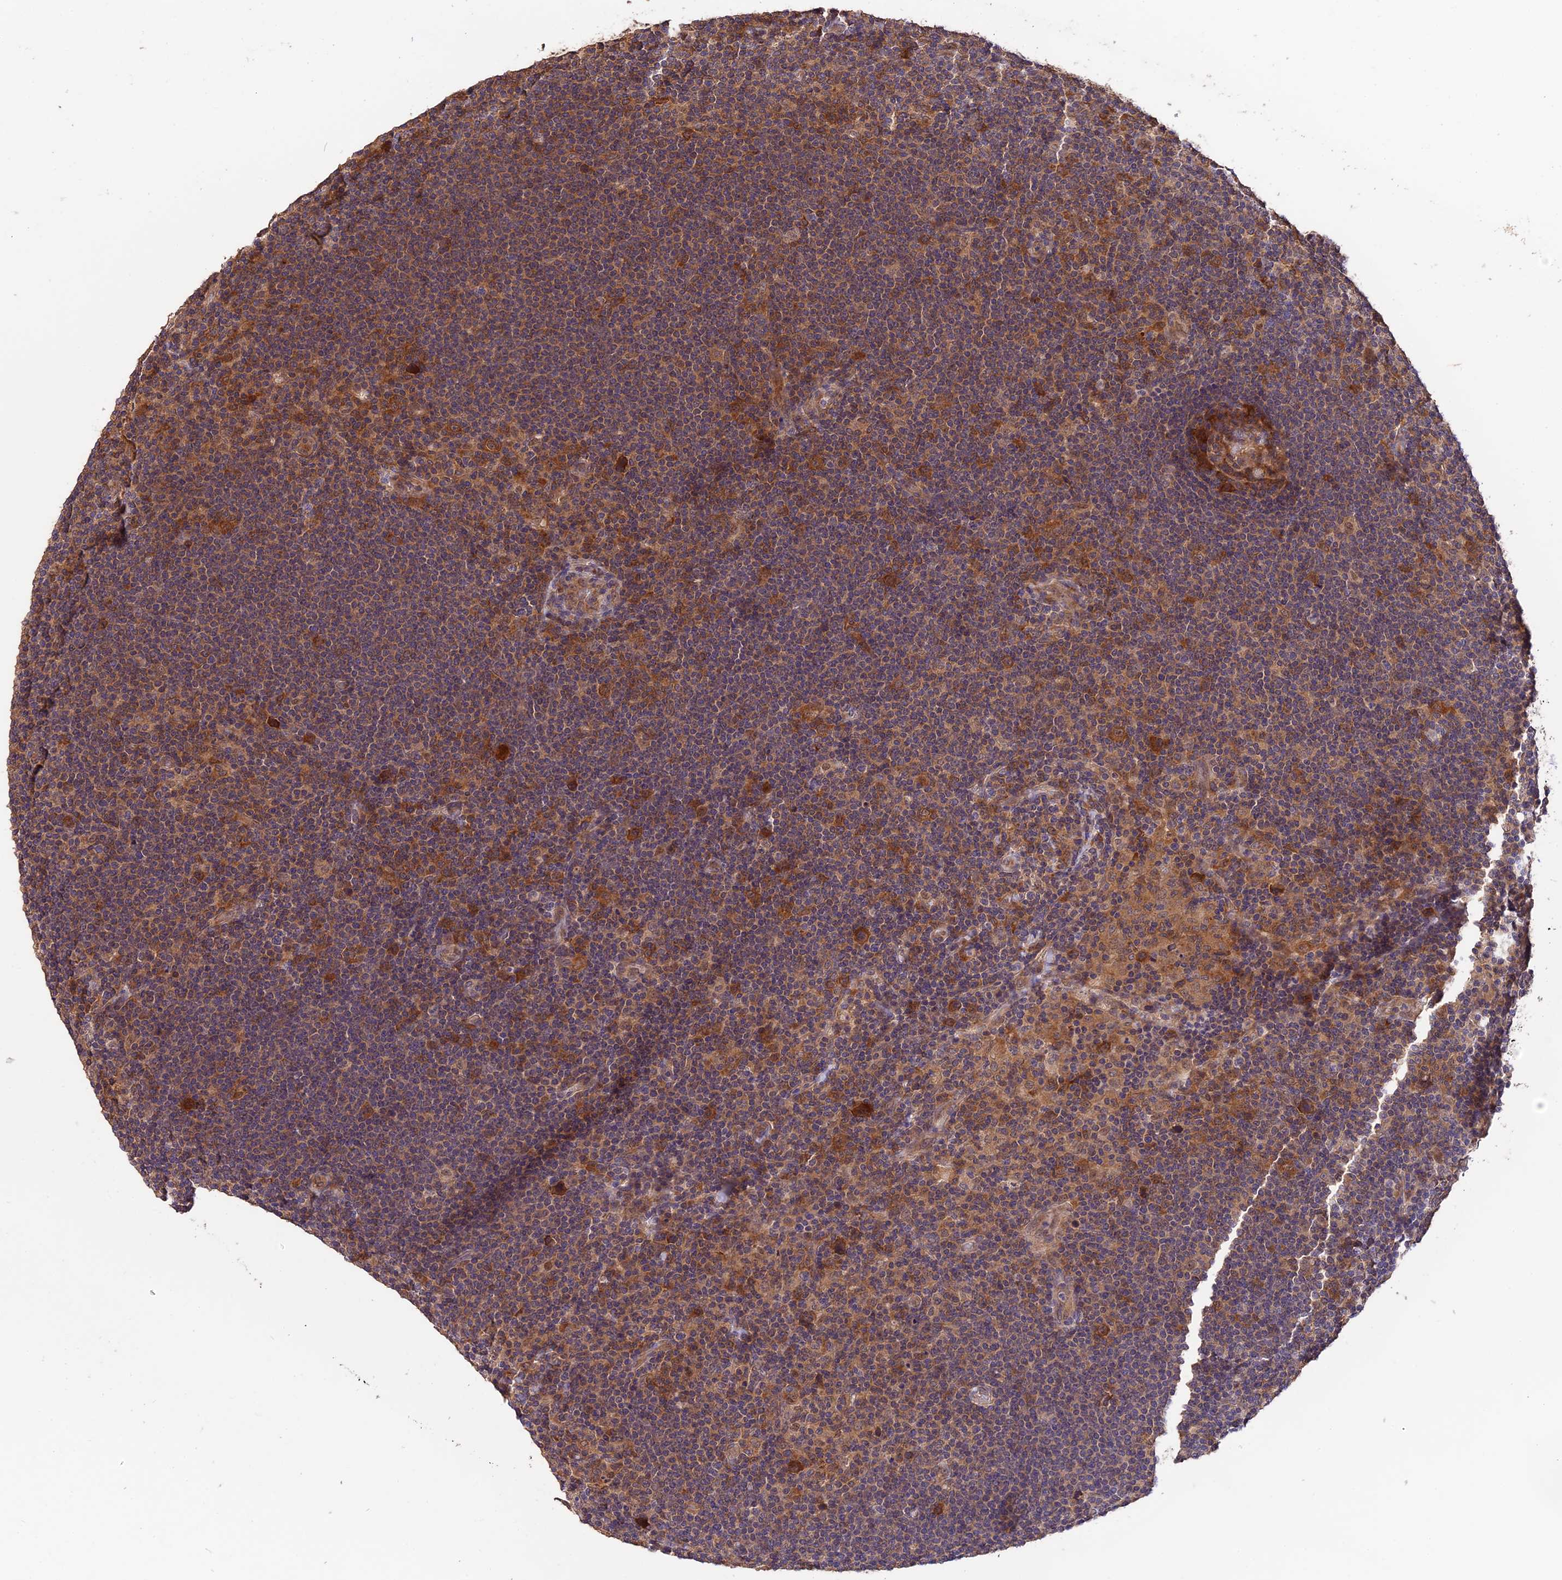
{"staining": {"intensity": "moderate", "quantity": ">75%", "location": "cytoplasmic/membranous"}, "tissue": "lymphoma", "cell_type": "Tumor cells", "image_type": "cancer", "snomed": [{"axis": "morphology", "description": "Hodgkin's disease, NOS"}, {"axis": "topography", "description": "Lymph node"}], "caption": "A medium amount of moderate cytoplasmic/membranous expression is present in about >75% of tumor cells in lymphoma tissue.", "gene": "TRMT1", "patient": {"sex": "female", "age": 57}}